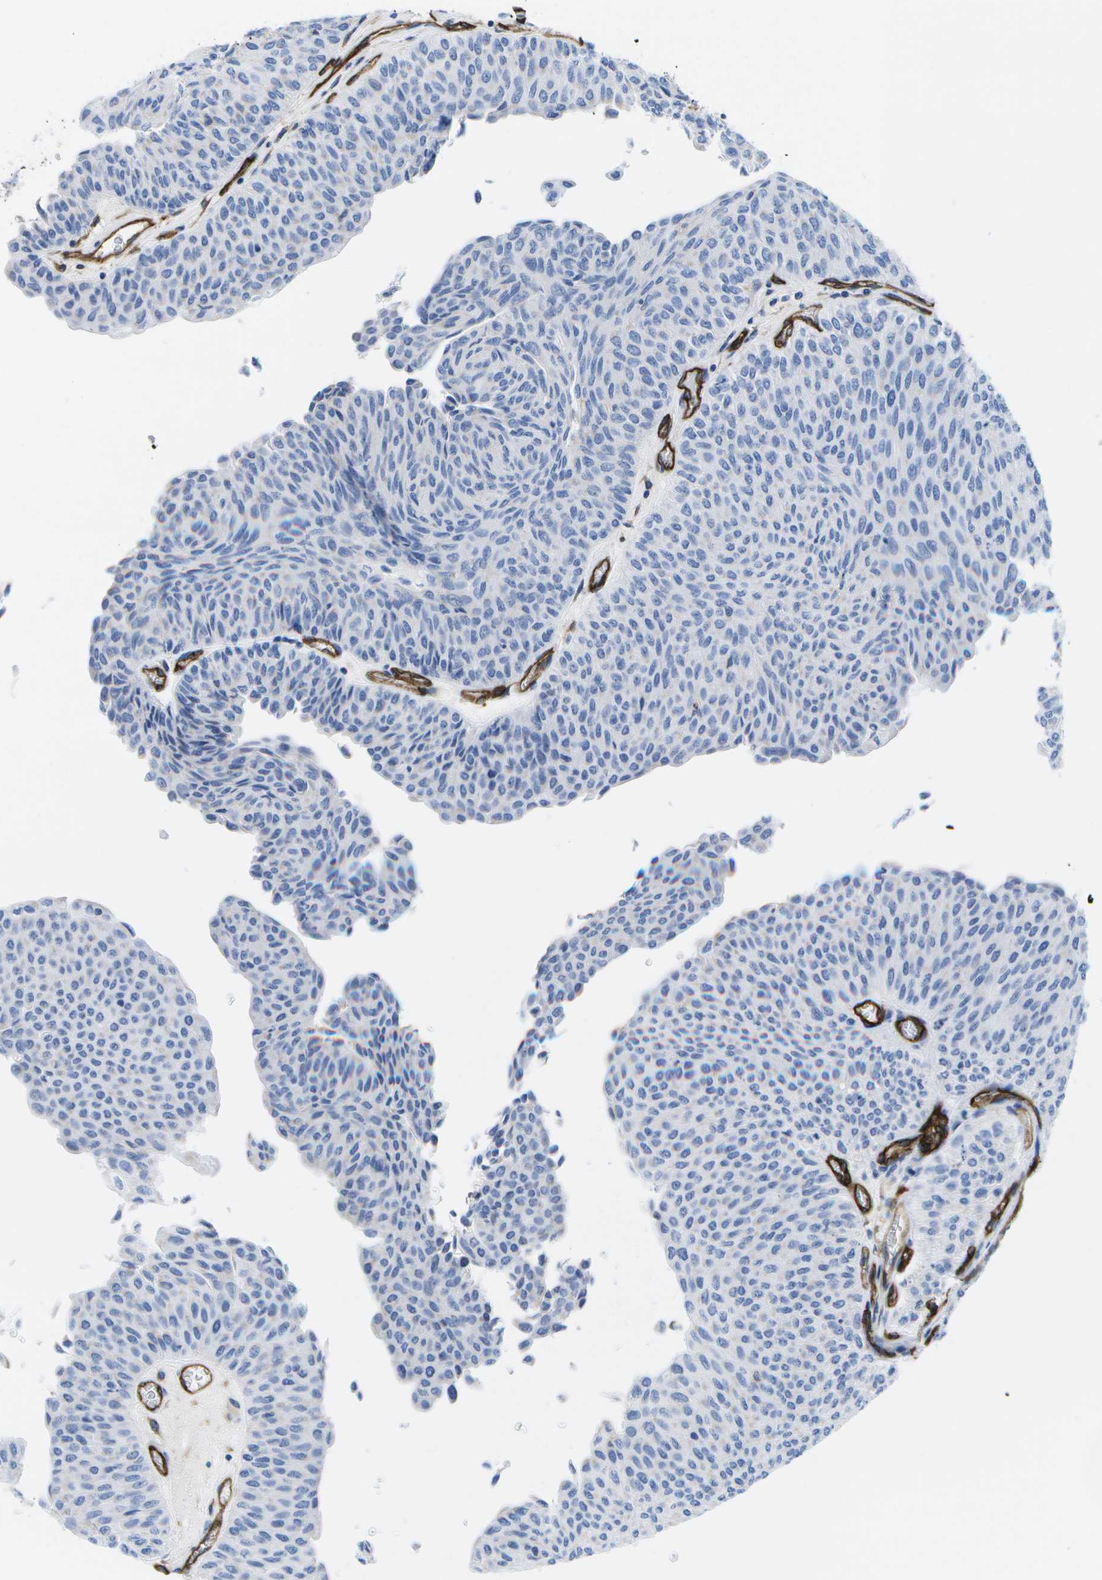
{"staining": {"intensity": "negative", "quantity": "none", "location": "none"}, "tissue": "urothelial cancer", "cell_type": "Tumor cells", "image_type": "cancer", "snomed": [{"axis": "morphology", "description": "Urothelial carcinoma, Low grade"}, {"axis": "topography", "description": "Urinary bladder"}], "caption": "This is an immunohistochemistry (IHC) histopathology image of urothelial cancer. There is no positivity in tumor cells.", "gene": "DYSF", "patient": {"sex": "male", "age": 78}}